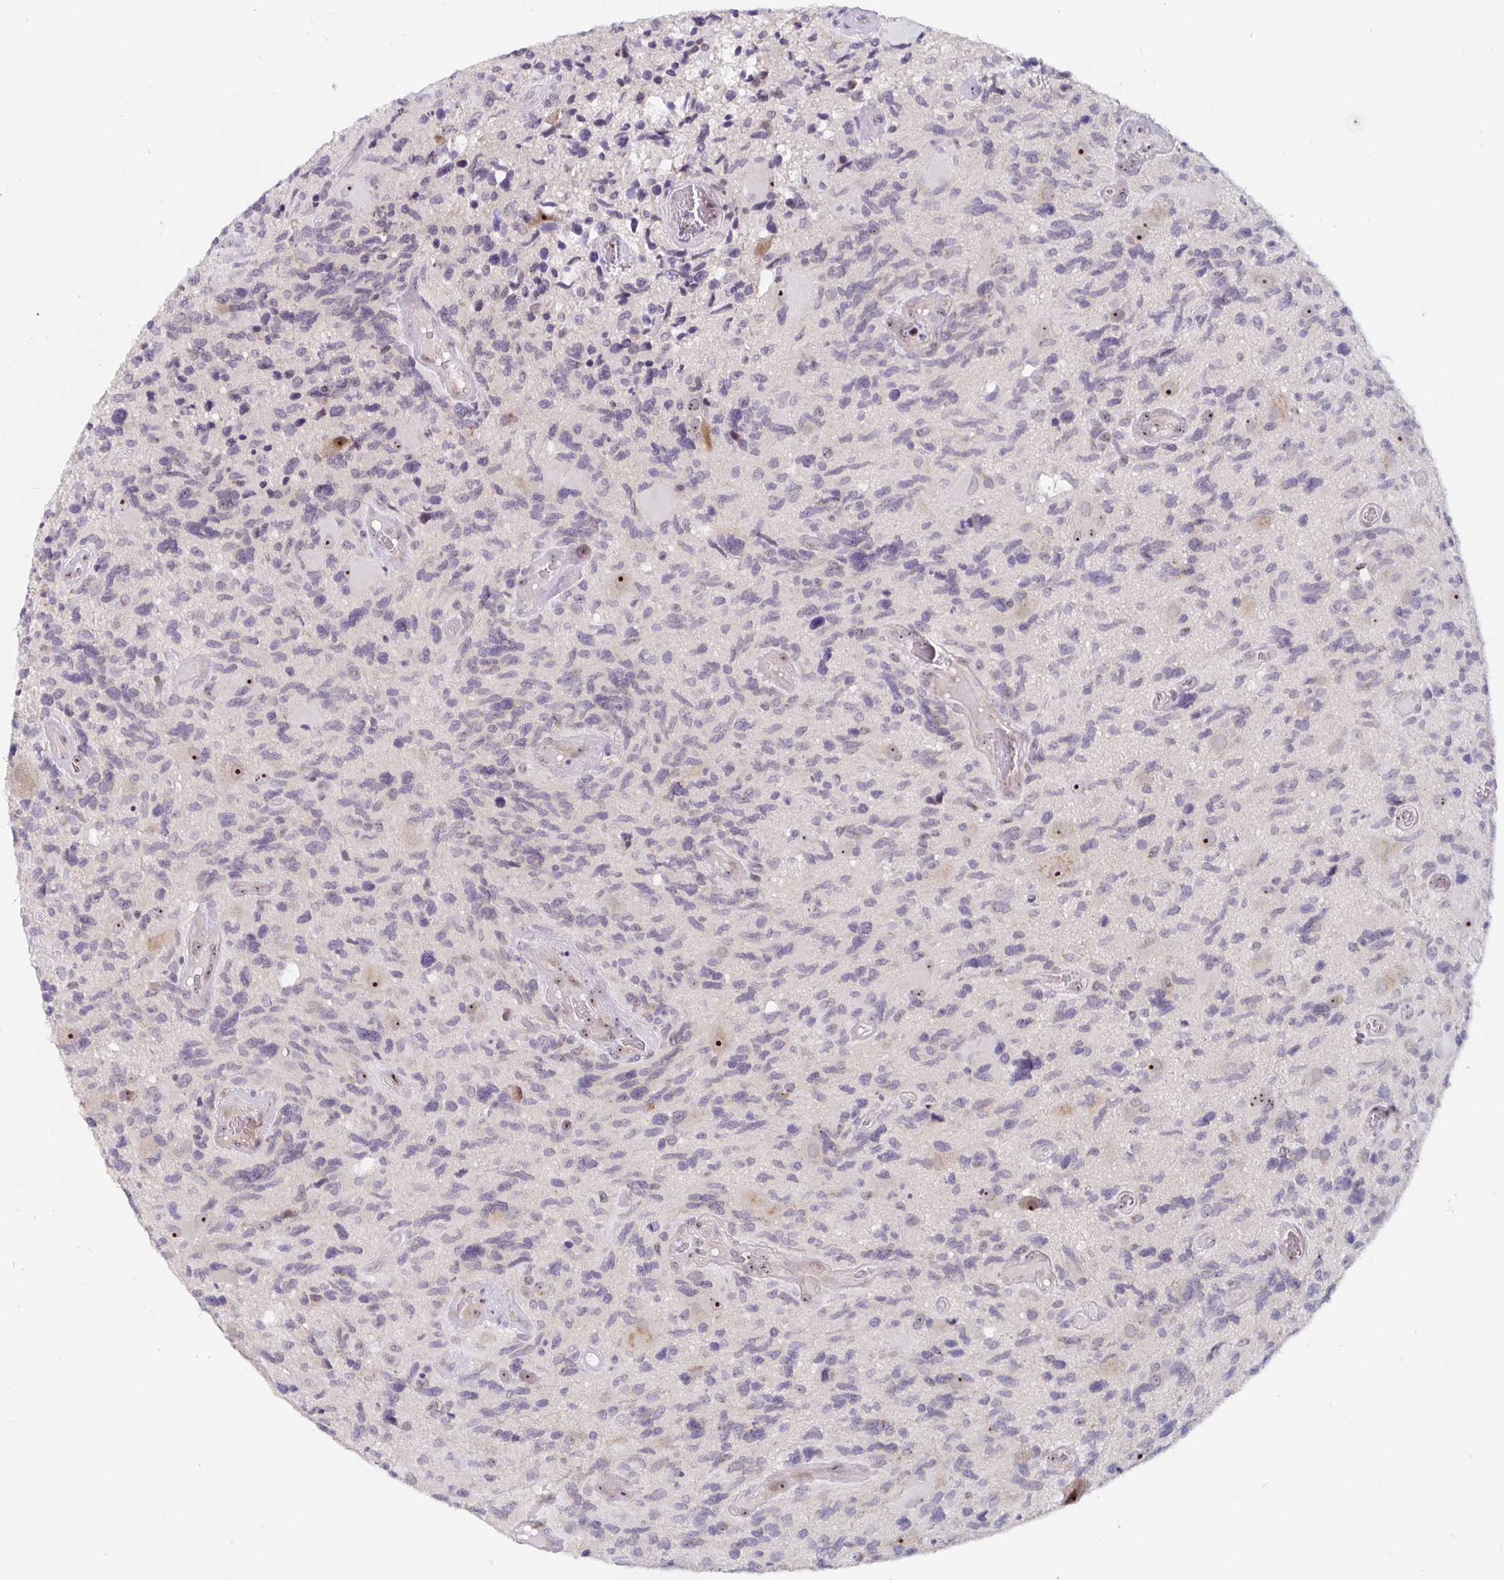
{"staining": {"intensity": "negative", "quantity": "none", "location": "none"}, "tissue": "glioma", "cell_type": "Tumor cells", "image_type": "cancer", "snomed": [{"axis": "morphology", "description": "Glioma, malignant, High grade"}, {"axis": "topography", "description": "Brain"}], "caption": "Immunohistochemical staining of human malignant glioma (high-grade) displays no significant staining in tumor cells.", "gene": "NUP85", "patient": {"sex": "male", "age": 49}}